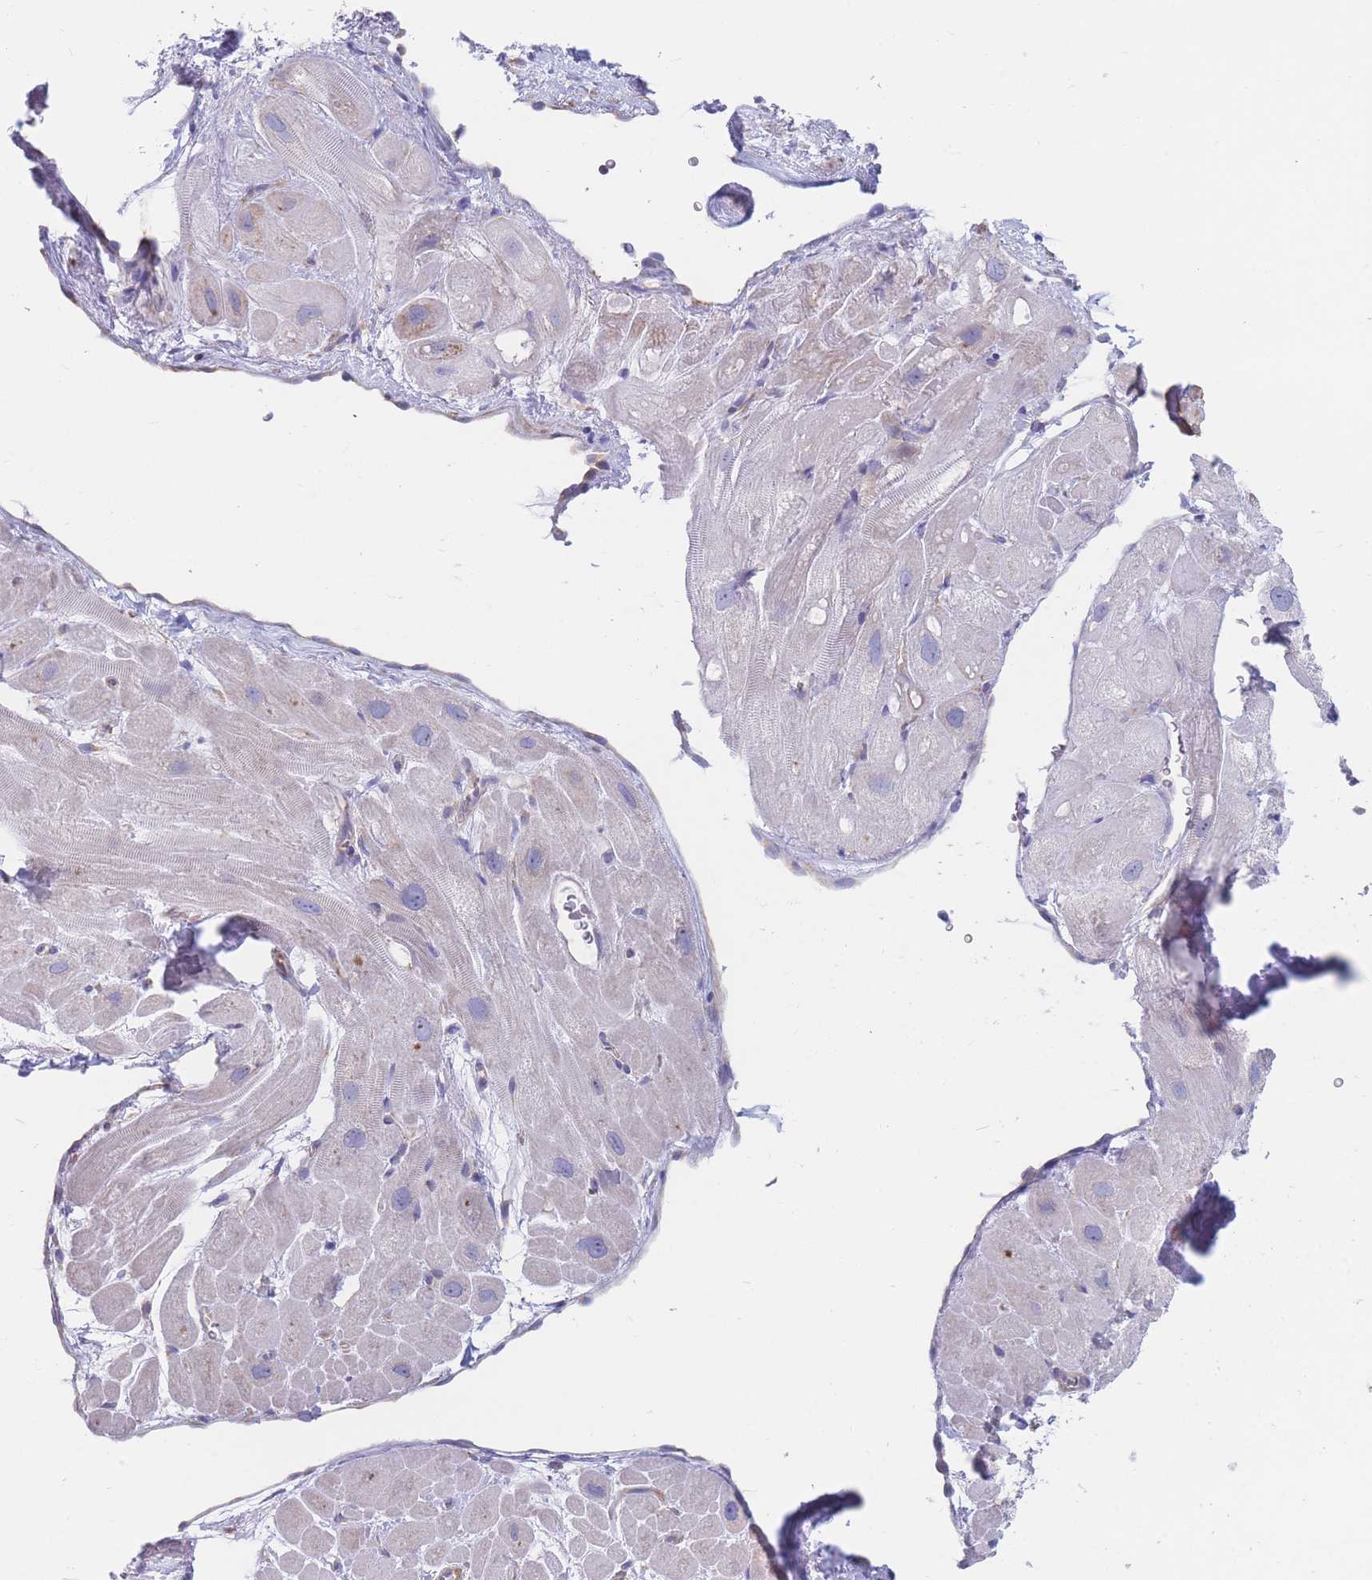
{"staining": {"intensity": "negative", "quantity": "none", "location": "none"}, "tissue": "heart muscle", "cell_type": "Cardiomyocytes", "image_type": "normal", "snomed": [{"axis": "morphology", "description": "Normal tissue, NOS"}, {"axis": "topography", "description": "Heart"}], "caption": "DAB immunohistochemical staining of unremarkable heart muscle reveals no significant expression in cardiomyocytes.", "gene": "RPL8", "patient": {"sex": "male", "age": 49}}